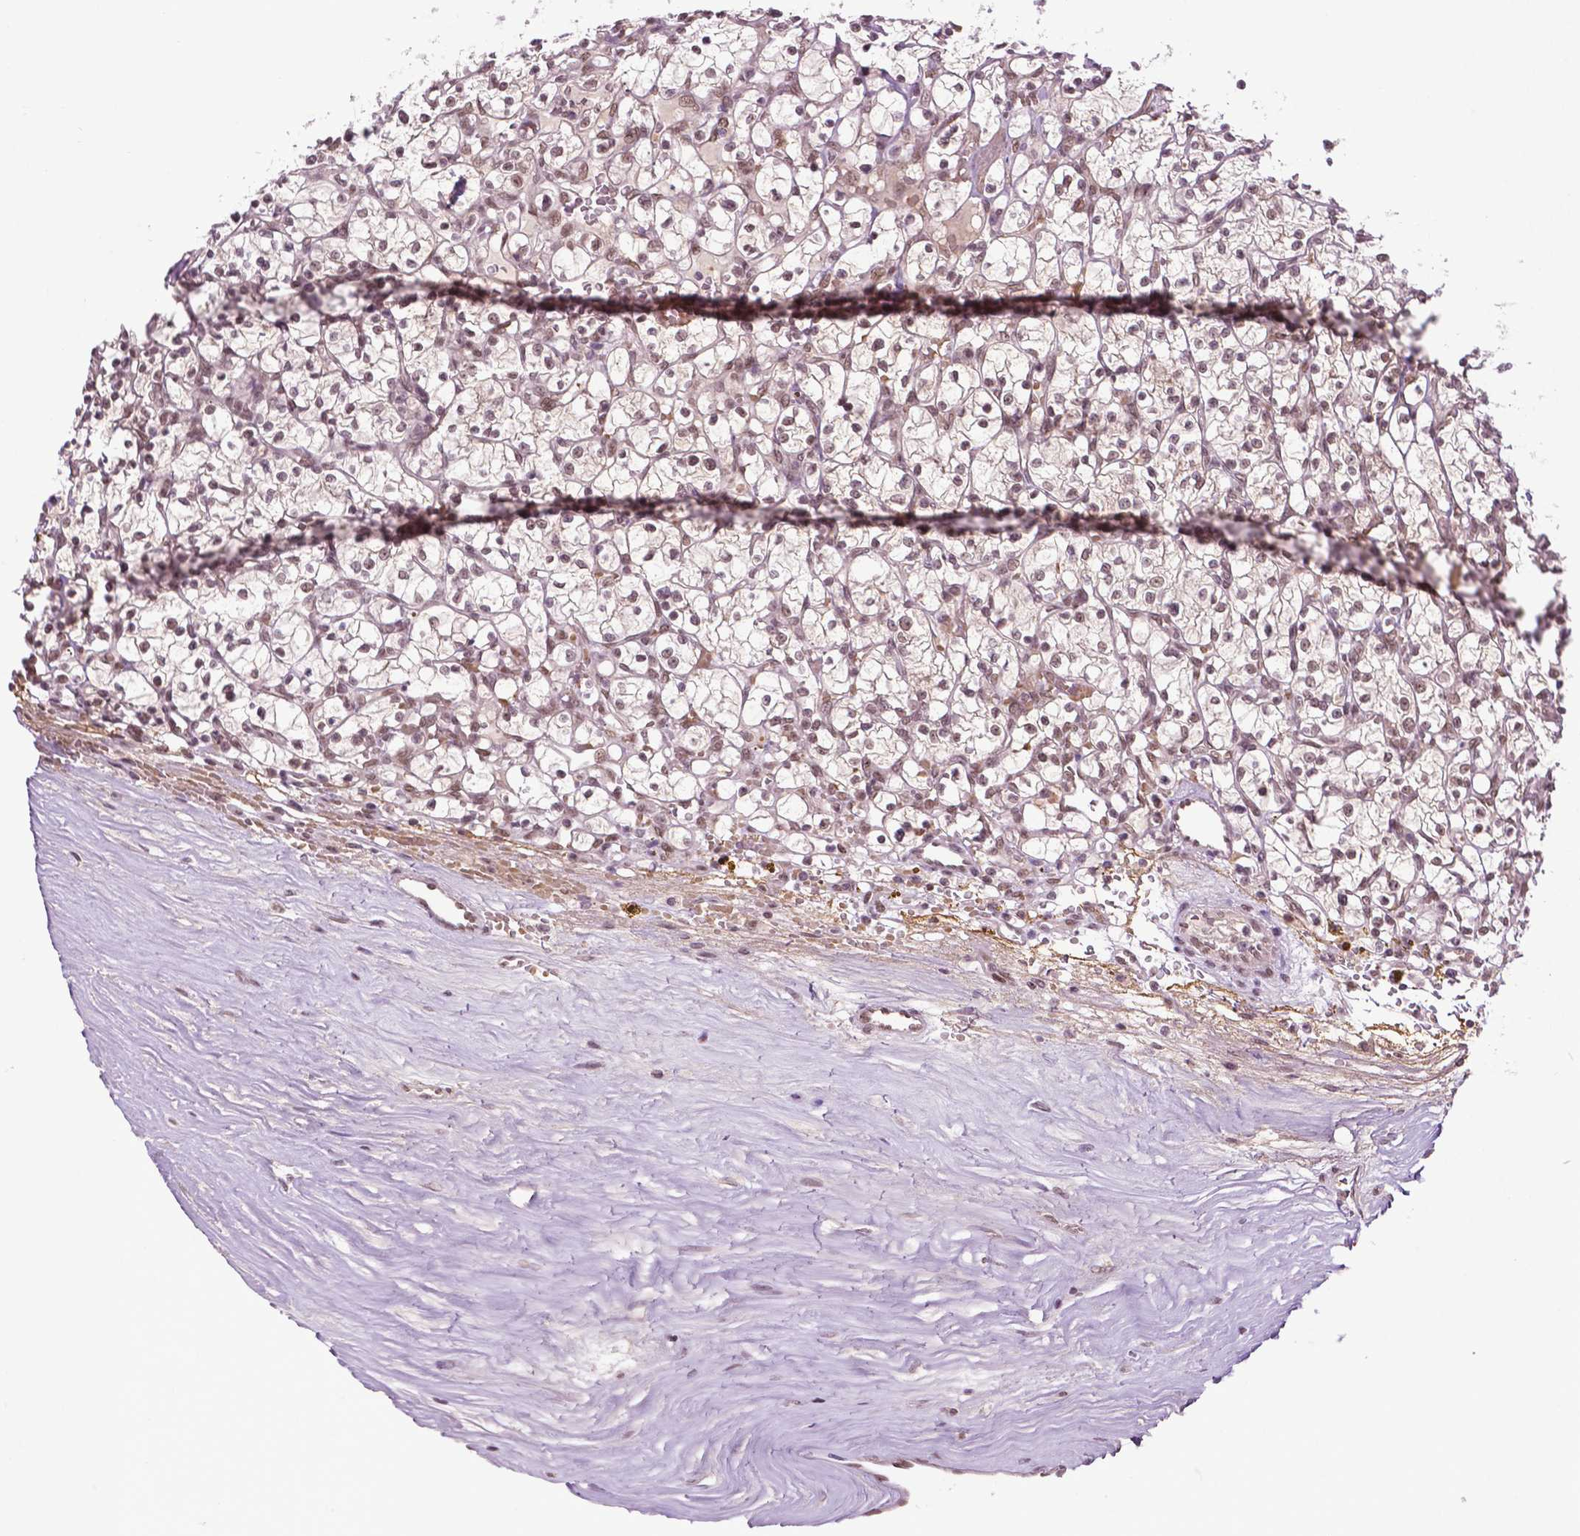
{"staining": {"intensity": "weak", "quantity": "25%-75%", "location": "nuclear"}, "tissue": "renal cancer", "cell_type": "Tumor cells", "image_type": "cancer", "snomed": [{"axis": "morphology", "description": "Adenocarcinoma, NOS"}, {"axis": "topography", "description": "Kidney"}], "caption": "DAB immunohistochemical staining of human renal cancer (adenocarcinoma) shows weak nuclear protein staining in approximately 25%-75% of tumor cells.", "gene": "UBQLN4", "patient": {"sex": "female", "age": 64}}